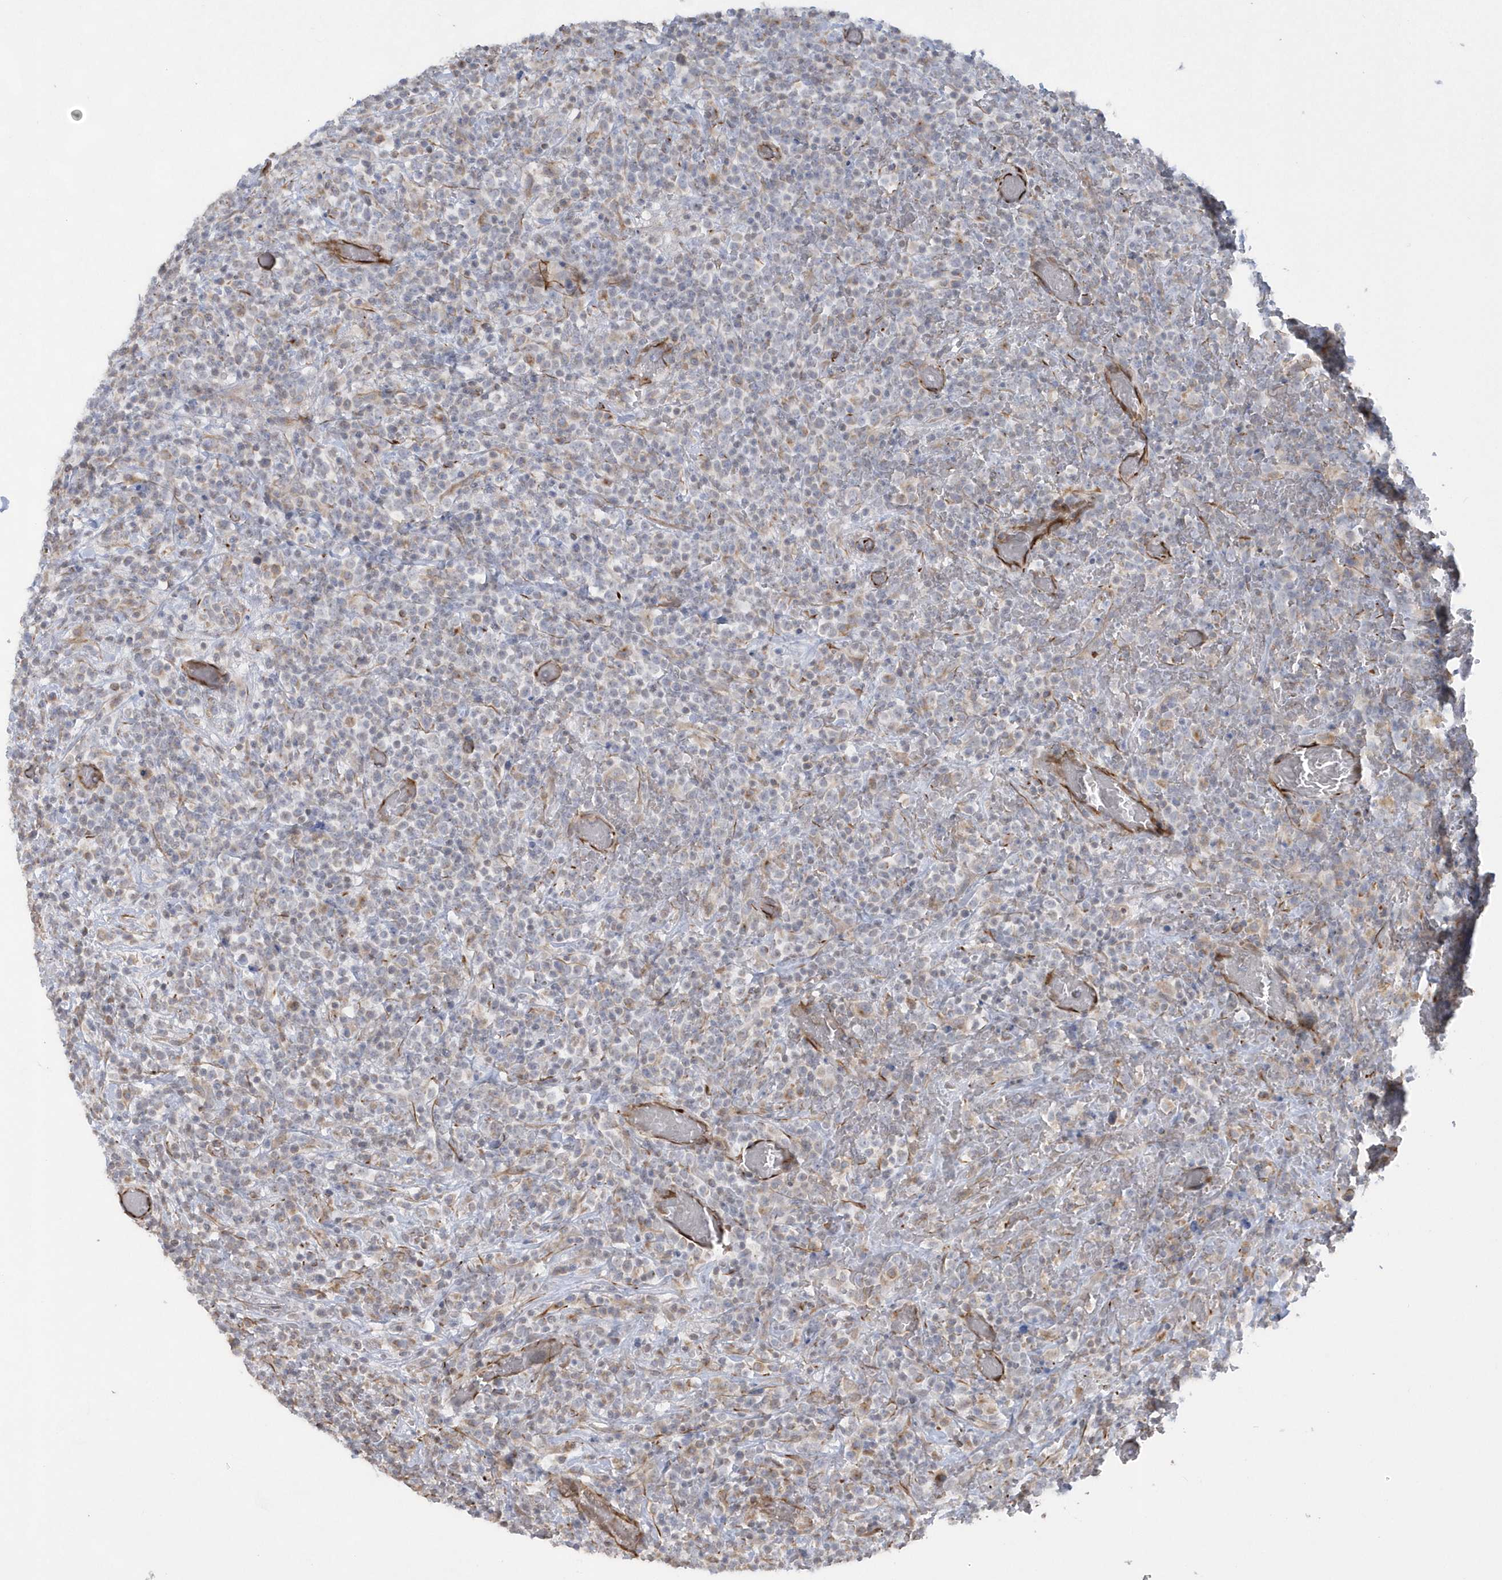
{"staining": {"intensity": "negative", "quantity": "none", "location": "none"}, "tissue": "lymphoma", "cell_type": "Tumor cells", "image_type": "cancer", "snomed": [{"axis": "morphology", "description": "Malignant lymphoma, non-Hodgkin's type, High grade"}, {"axis": "topography", "description": "Colon"}], "caption": "Immunohistochemistry (IHC) histopathology image of neoplastic tissue: lymphoma stained with DAB demonstrates no significant protein positivity in tumor cells.", "gene": "RAB17", "patient": {"sex": "female", "age": 53}}